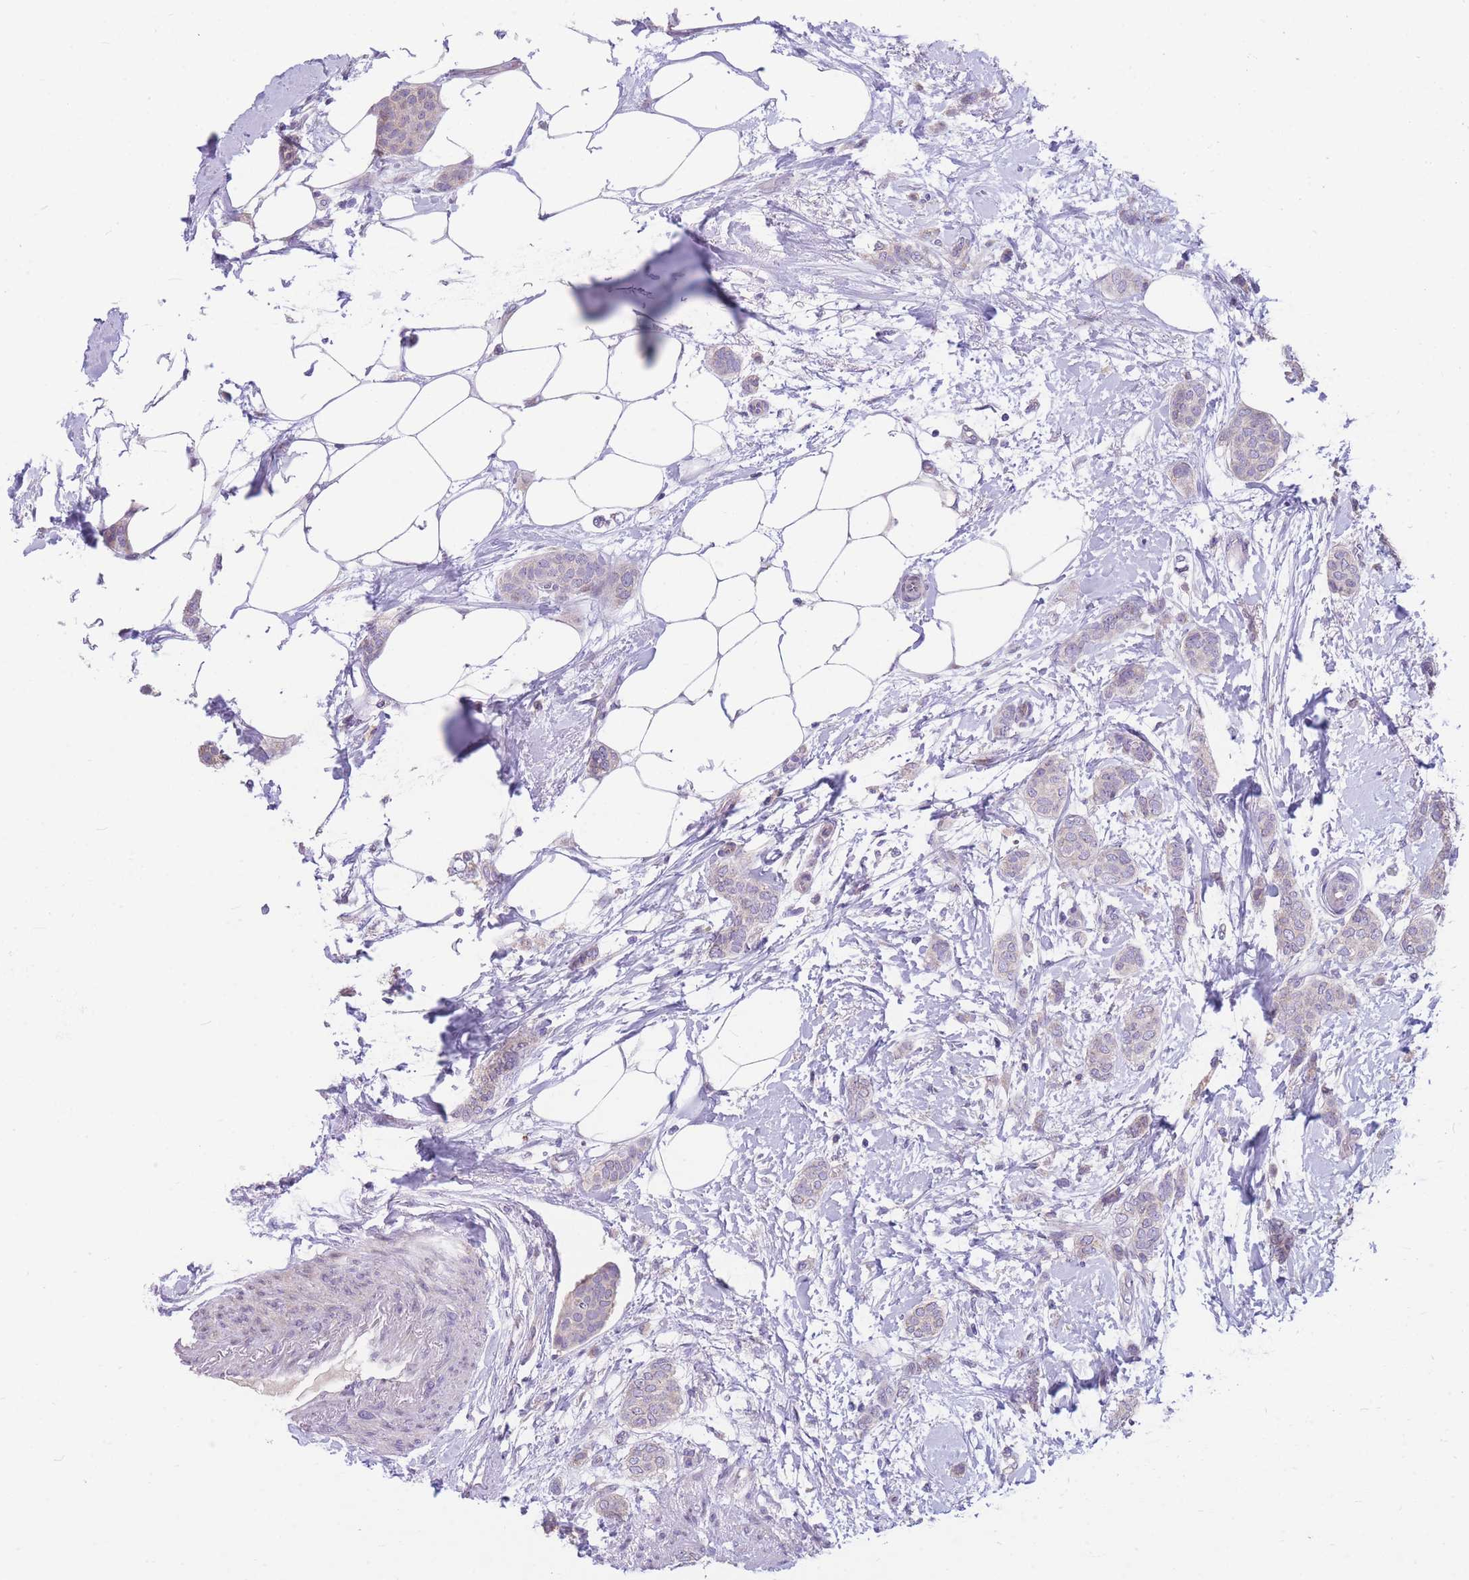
{"staining": {"intensity": "negative", "quantity": "none", "location": "none"}, "tissue": "breast cancer", "cell_type": "Tumor cells", "image_type": "cancer", "snomed": [{"axis": "morphology", "description": "Duct carcinoma"}, {"axis": "topography", "description": "Breast"}], "caption": "Breast intraductal carcinoma was stained to show a protein in brown. There is no significant positivity in tumor cells. The staining was performed using DAB to visualize the protein expression in brown, while the nuclei were stained in blue with hematoxylin (Magnification: 20x).", "gene": "SHCBP1", "patient": {"sex": "female", "age": 72}}